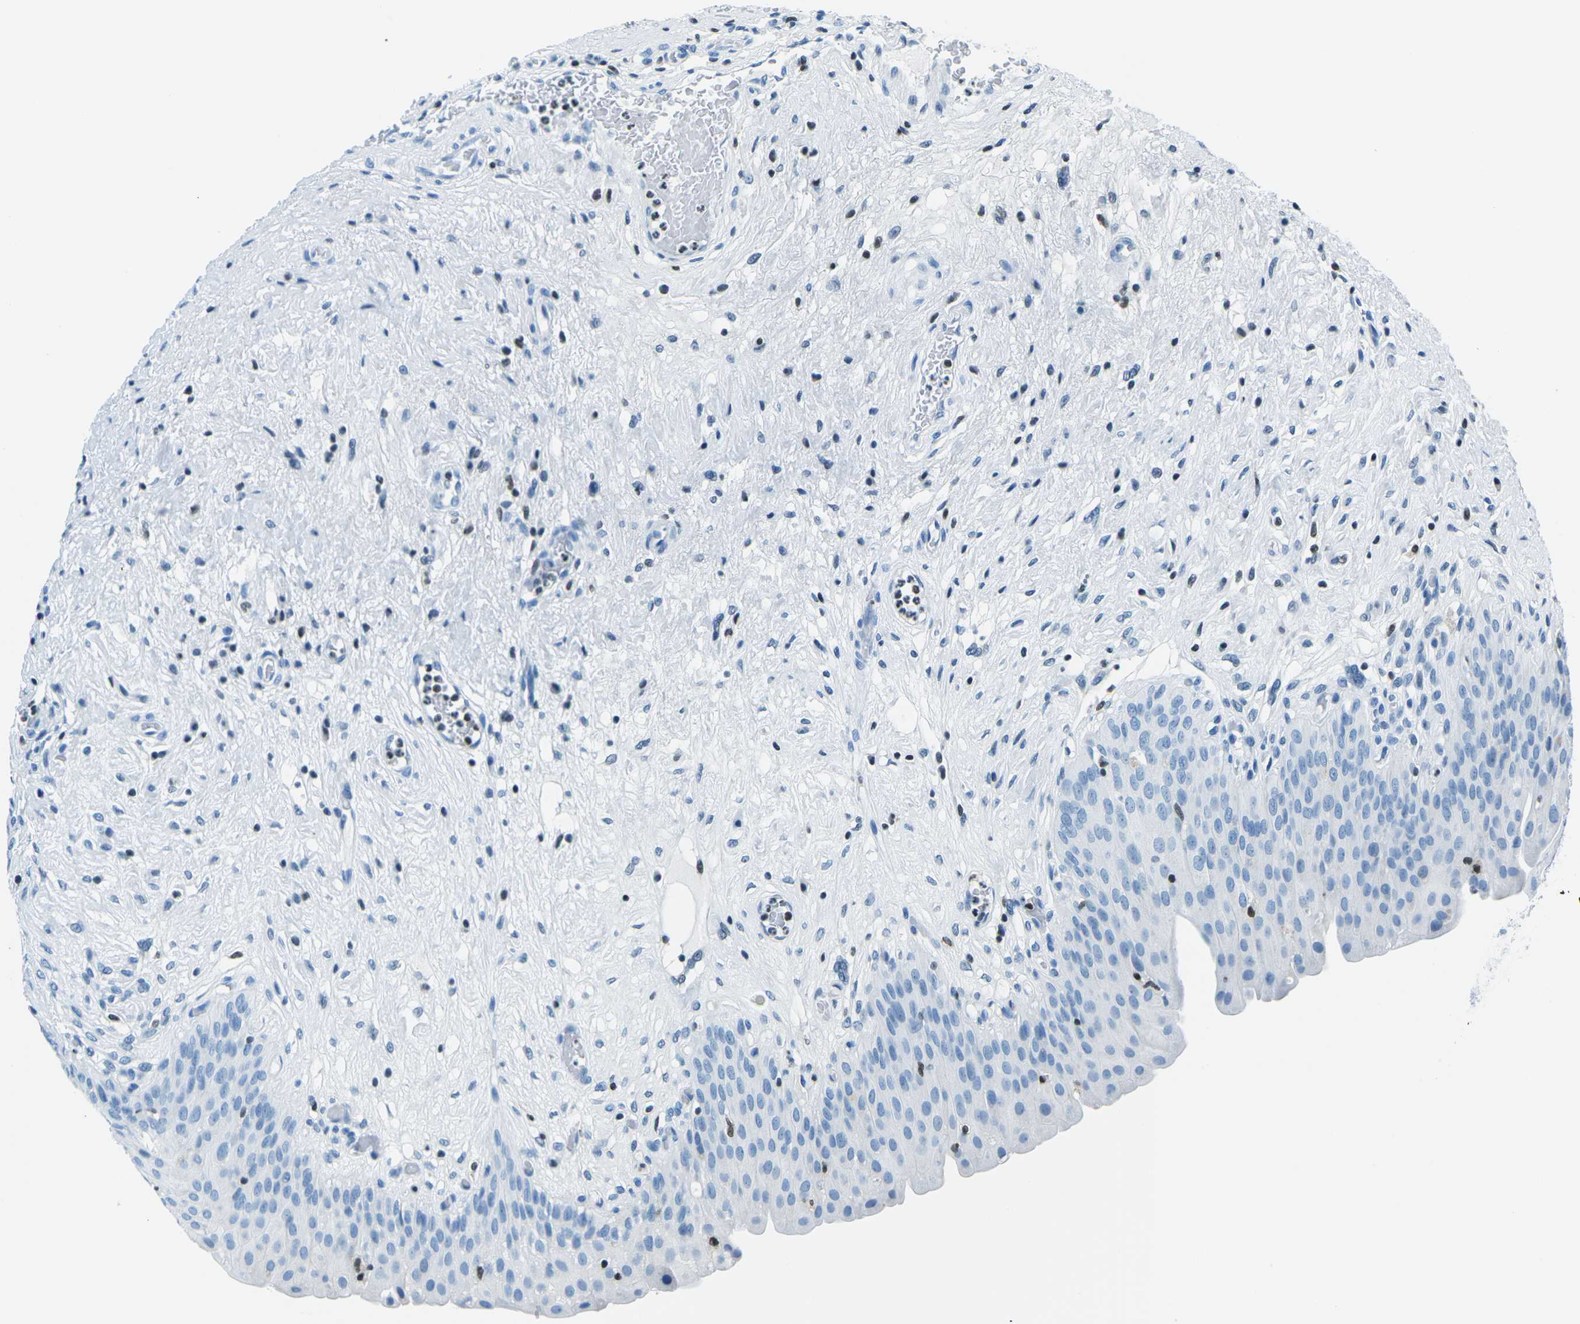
{"staining": {"intensity": "negative", "quantity": "none", "location": "none"}, "tissue": "urinary bladder", "cell_type": "Urothelial cells", "image_type": "normal", "snomed": [{"axis": "morphology", "description": "Normal tissue, NOS"}, {"axis": "topography", "description": "Urinary bladder"}], "caption": "High magnification brightfield microscopy of unremarkable urinary bladder stained with DAB (3,3'-diaminobenzidine) (brown) and counterstained with hematoxylin (blue): urothelial cells show no significant expression. Nuclei are stained in blue.", "gene": "CELF2", "patient": {"sex": "male", "age": 46}}